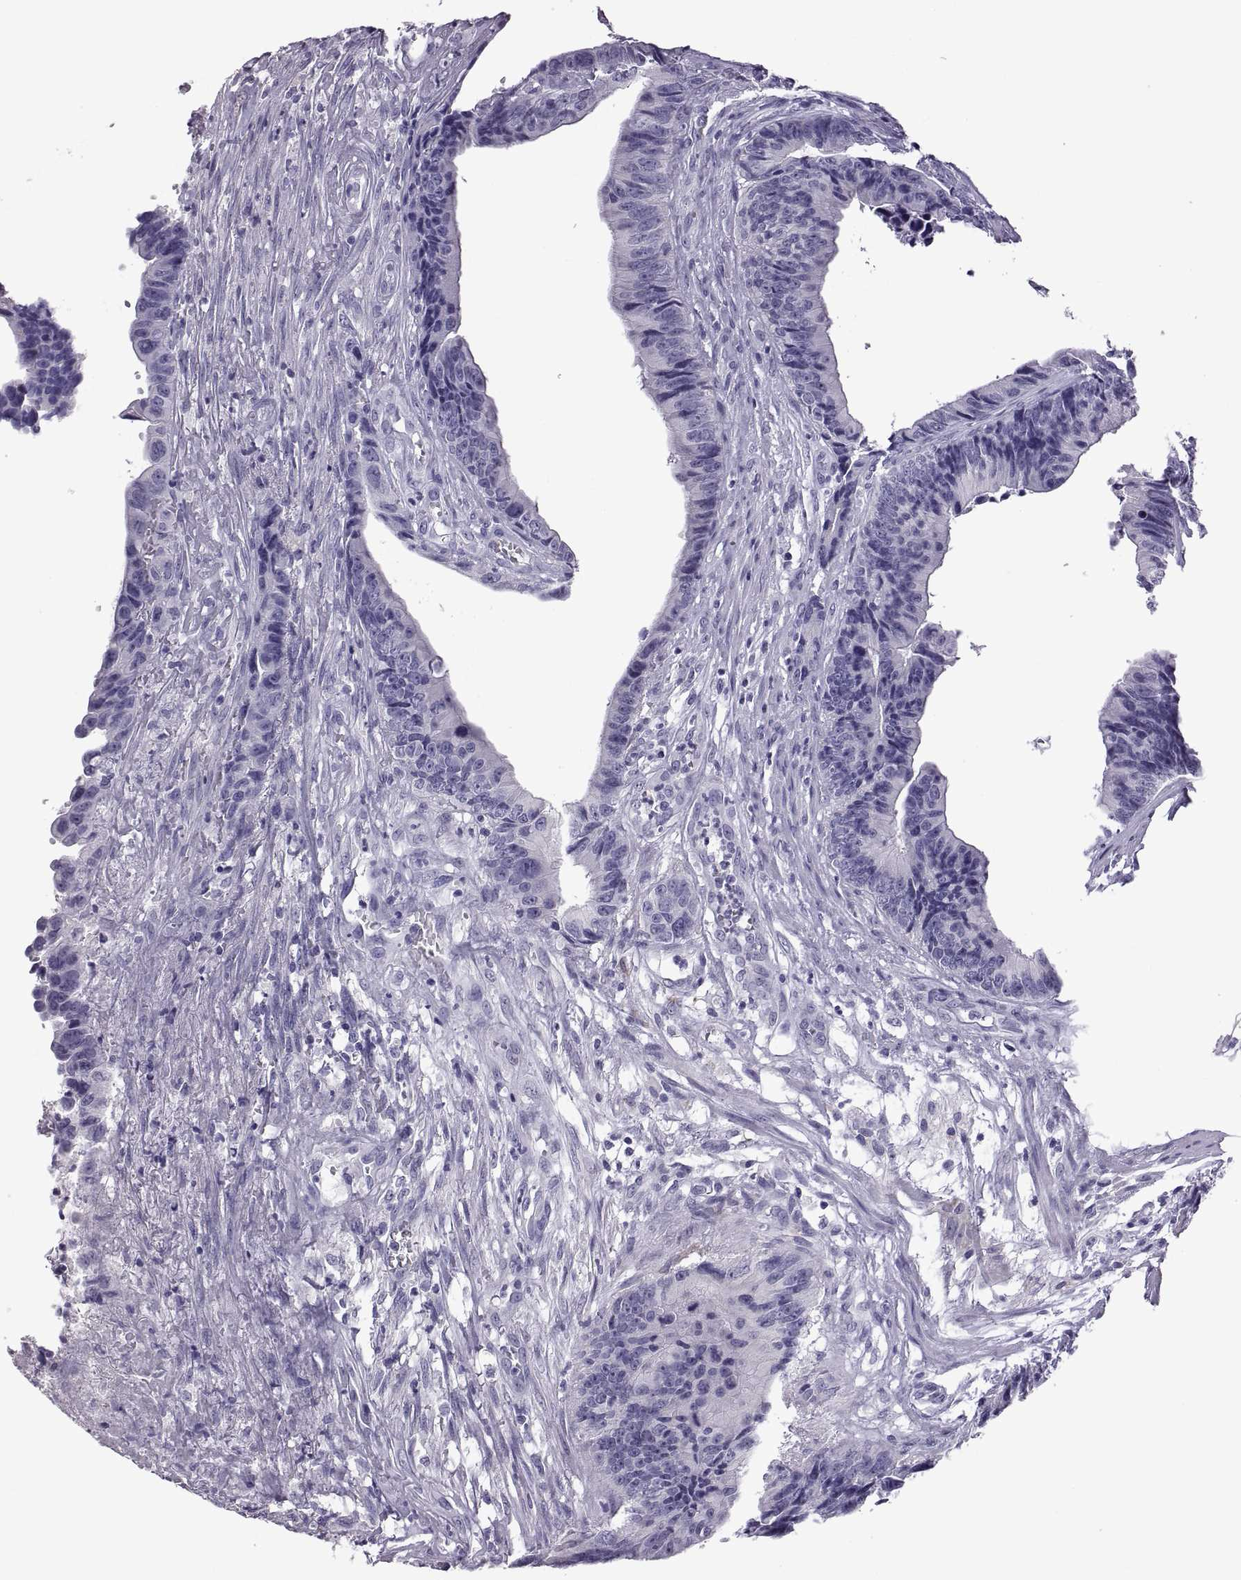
{"staining": {"intensity": "negative", "quantity": "none", "location": "none"}, "tissue": "colorectal cancer", "cell_type": "Tumor cells", "image_type": "cancer", "snomed": [{"axis": "morphology", "description": "Adenocarcinoma, NOS"}, {"axis": "topography", "description": "Colon"}], "caption": "IHC of colorectal cancer (adenocarcinoma) shows no positivity in tumor cells. (IHC, brightfield microscopy, high magnification).", "gene": "RDM1", "patient": {"sex": "female", "age": 87}}